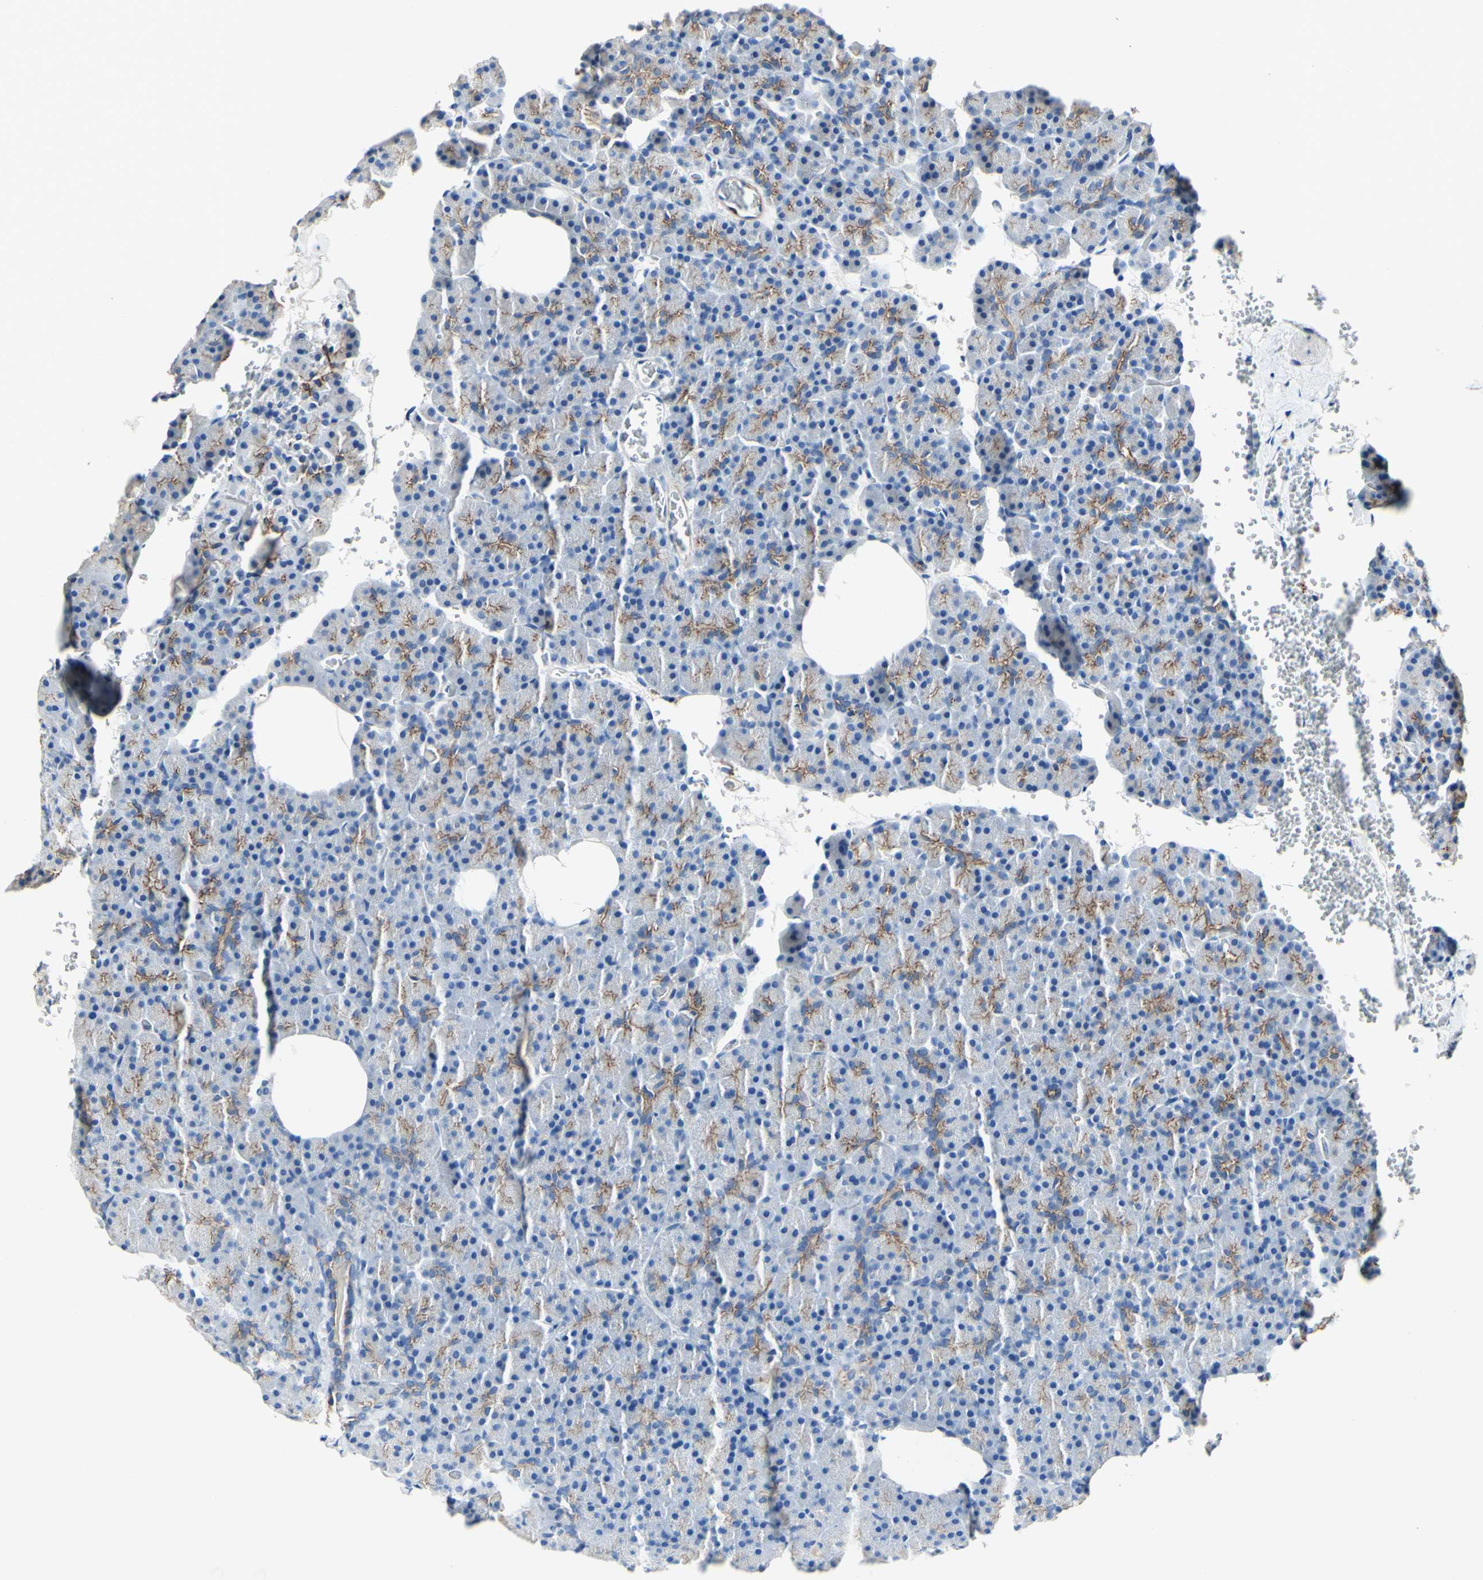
{"staining": {"intensity": "moderate", "quantity": "25%-75%", "location": "cytoplasmic/membranous"}, "tissue": "pancreas", "cell_type": "Exocrine glandular cells", "image_type": "normal", "snomed": [{"axis": "morphology", "description": "Normal tissue, NOS"}, {"axis": "topography", "description": "Pancreas"}], "caption": "Immunohistochemistry of normal human pancreas reveals medium levels of moderate cytoplasmic/membranous staining in approximately 25%-75% of exocrine glandular cells.", "gene": "DSC2", "patient": {"sex": "female", "age": 35}}